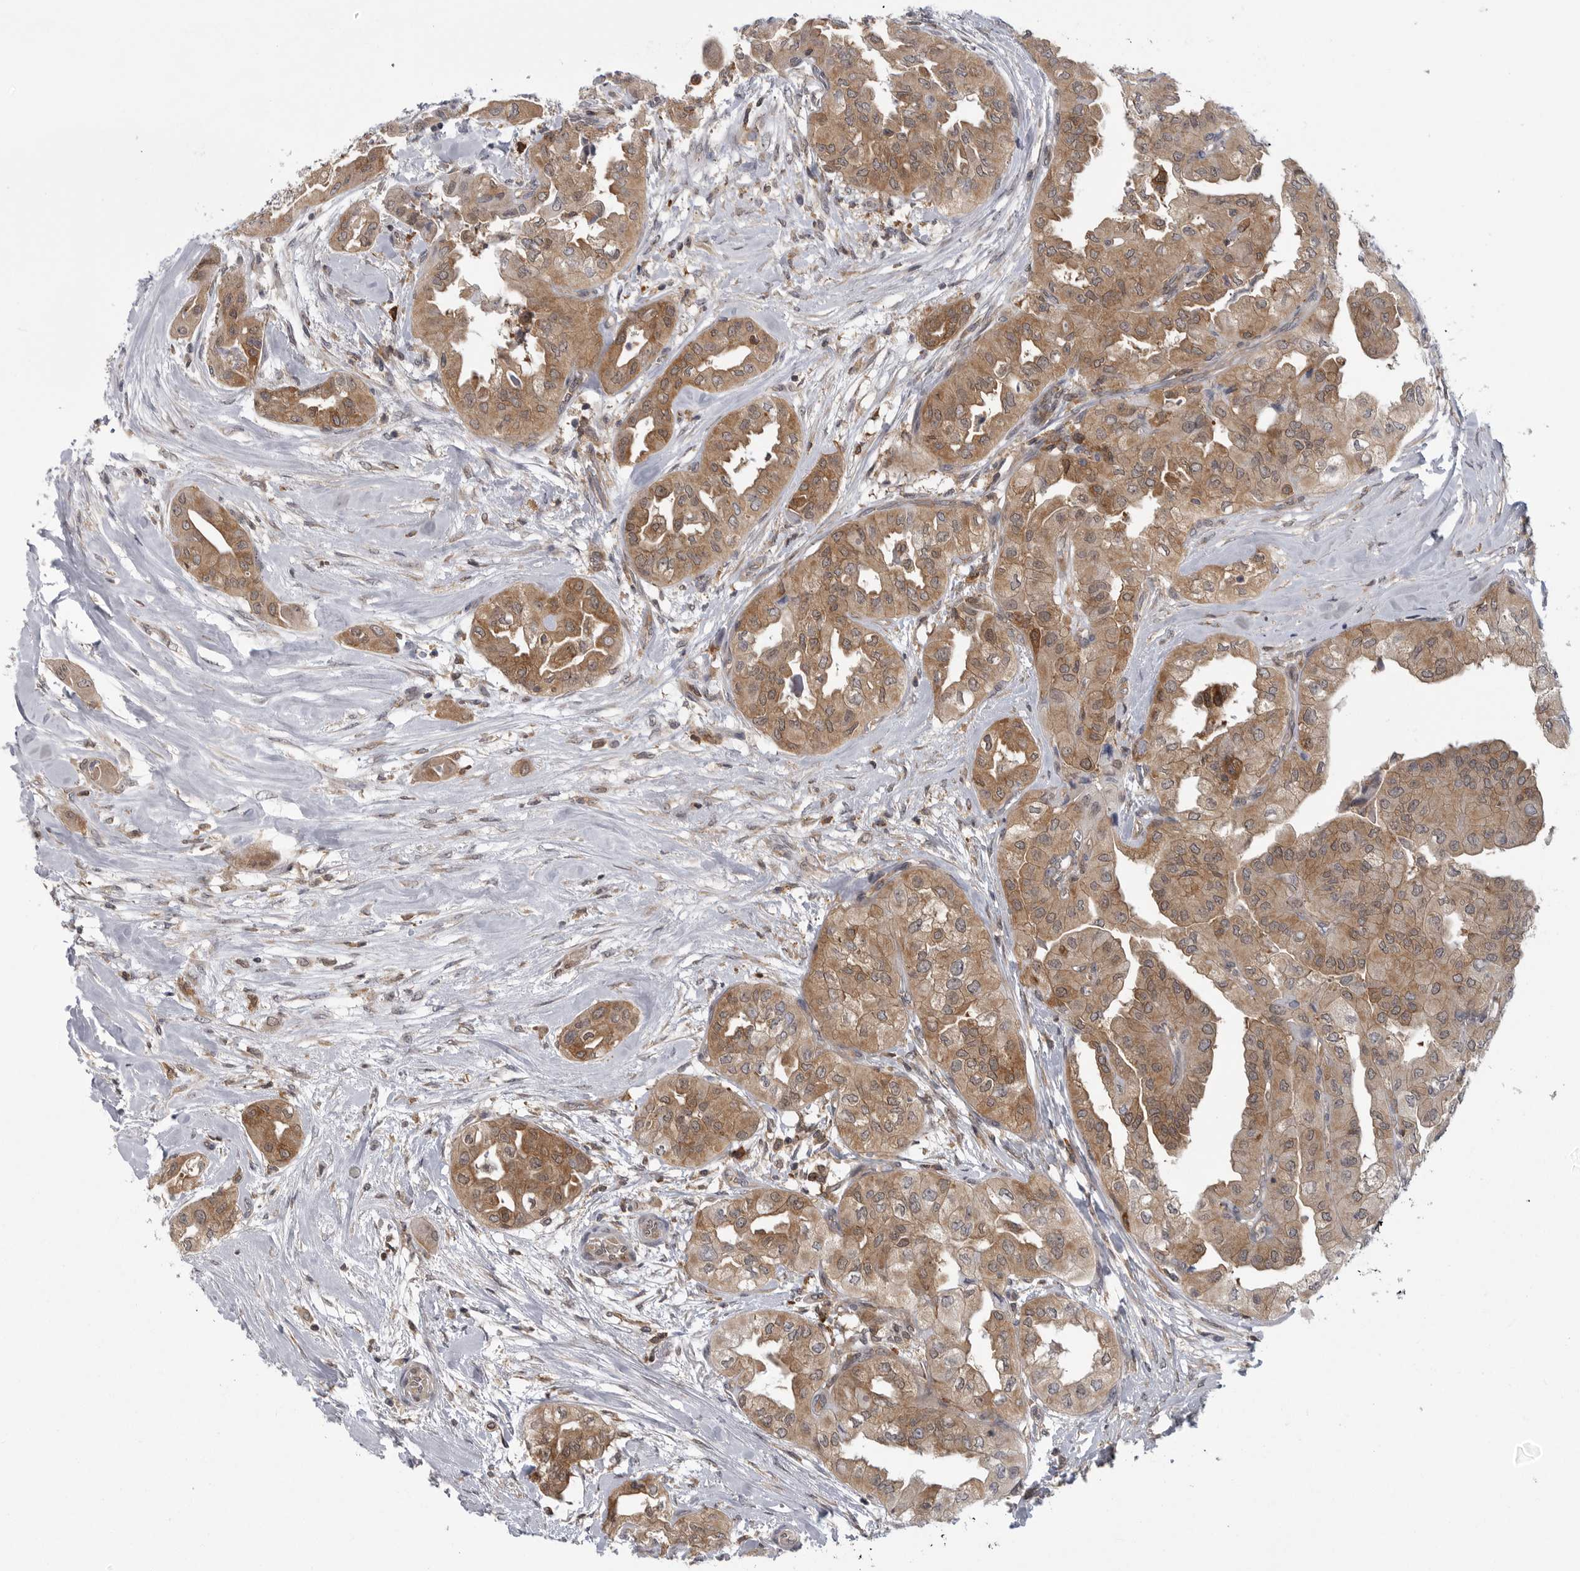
{"staining": {"intensity": "moderate", "quantity": ">75%", "location": "cytoplasmic/membranous"}, "tissue": "thyroid cancer", "cell_type": "Tumor cells", "image_type": "cancer", "snomed": [{"axis": "morphology", "description": "Papillary adenocarcinoma, NOS"}, {"axis": "topography", "description": "Thyroid gland"}], "caption": "Immunohistochemistry histopathology image of thyroid papillary adenocarcinoma stained for a protein (brown), which shows medium levels of moderate cytoplasmic/membranous staining in about >75% of tumor cells.", "gene": "CACYBP", "patient": {"sex": "female", "age": 59}}